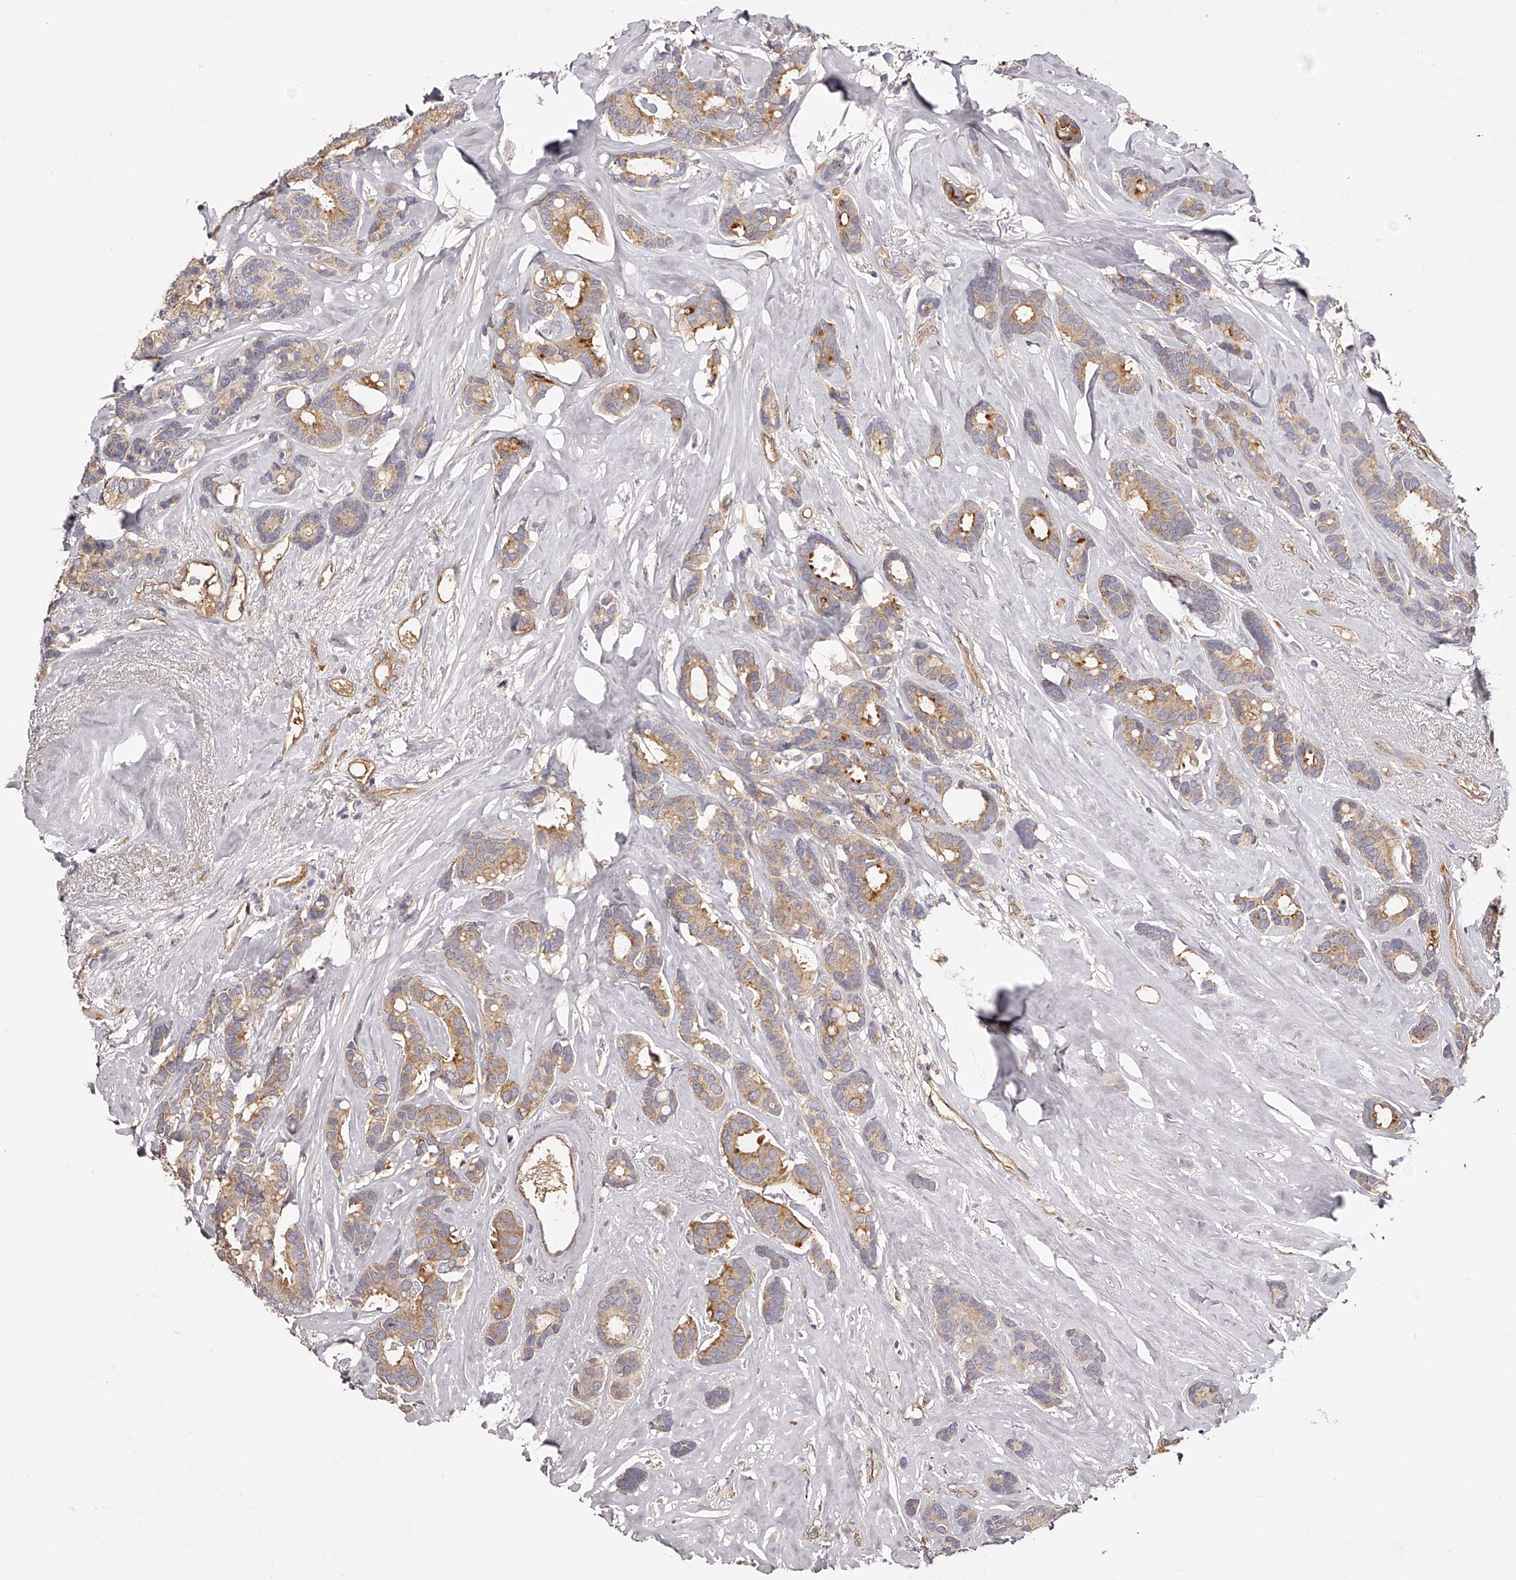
{"staining": {"intensity": "moderate", "quantity": "25%-75%", "location": "cytoplasmic/membranous"}, "tissue": "breast cancer", "cell_type": "Tumor cells", "image_type": "cancer", "snomed": [{"axis": "morphology", "description": "Duct carcinoma"}, {"axis": "topography", "description": "Breast"}], "caption": "The immunohistochemical stain highlights moderate cytoplasmic/membranous positivity in tumor cells of breast intraductal carcinoma tissue.", "gene": "LTV1", "patient": {"sex": "female", "age": 87}}